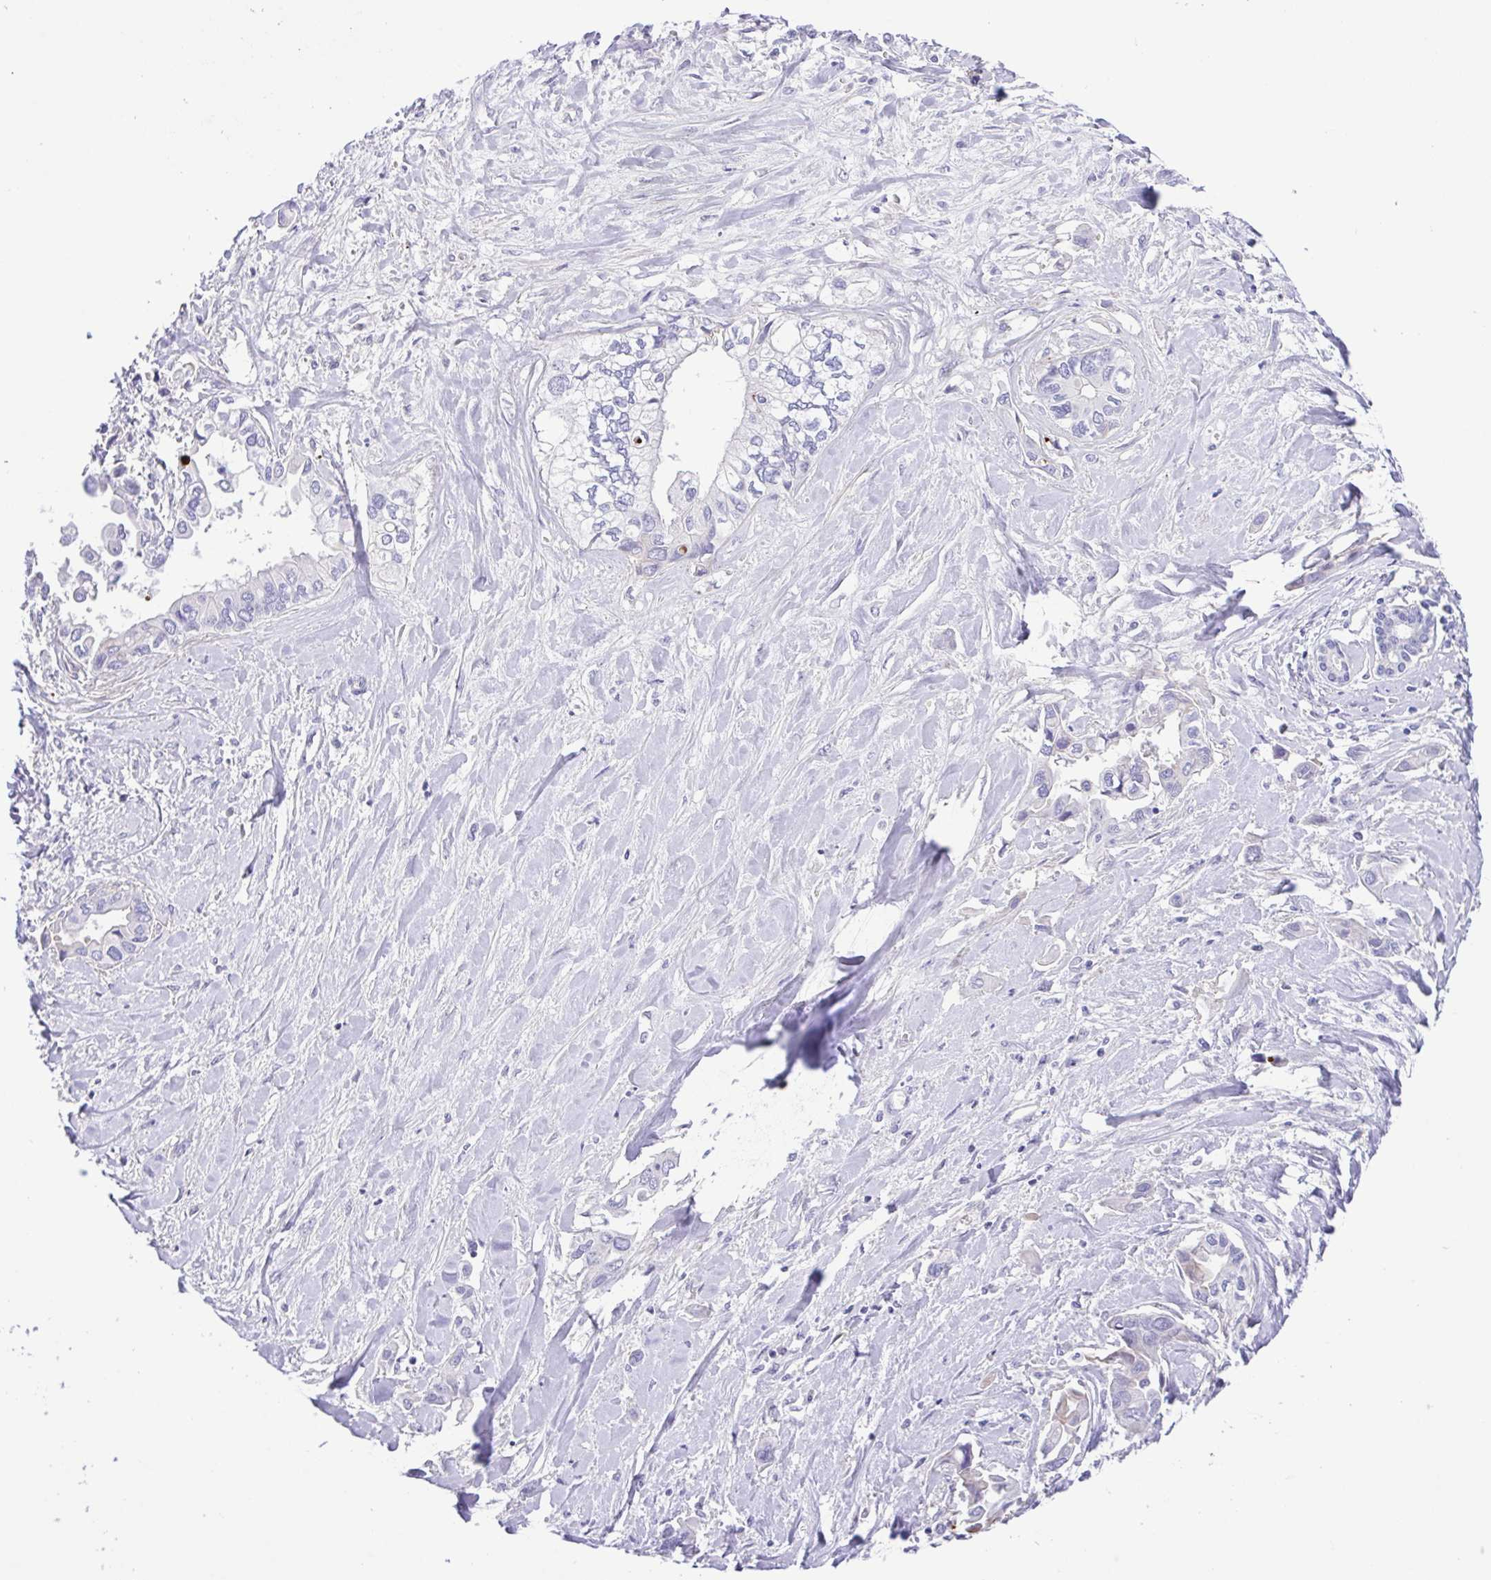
{"staining": {"intensity": "negative", "quantity": "none", "location": "none"}, "tissue": "liver cancer", "cell_type": "Tumor cells", "image_type": "cancer", "snomed": [{"axis": "morphology", "description": "Cholangiocarcinoma"}, {"axis": "topography", "description": "Liver"}], "caption": "Image shows no significant protein positivity in tumor cells of liver cancer (cholangiocarcinoma).", "gene": "GABBR2", "patient": {"sex": "female", "age": 64}}